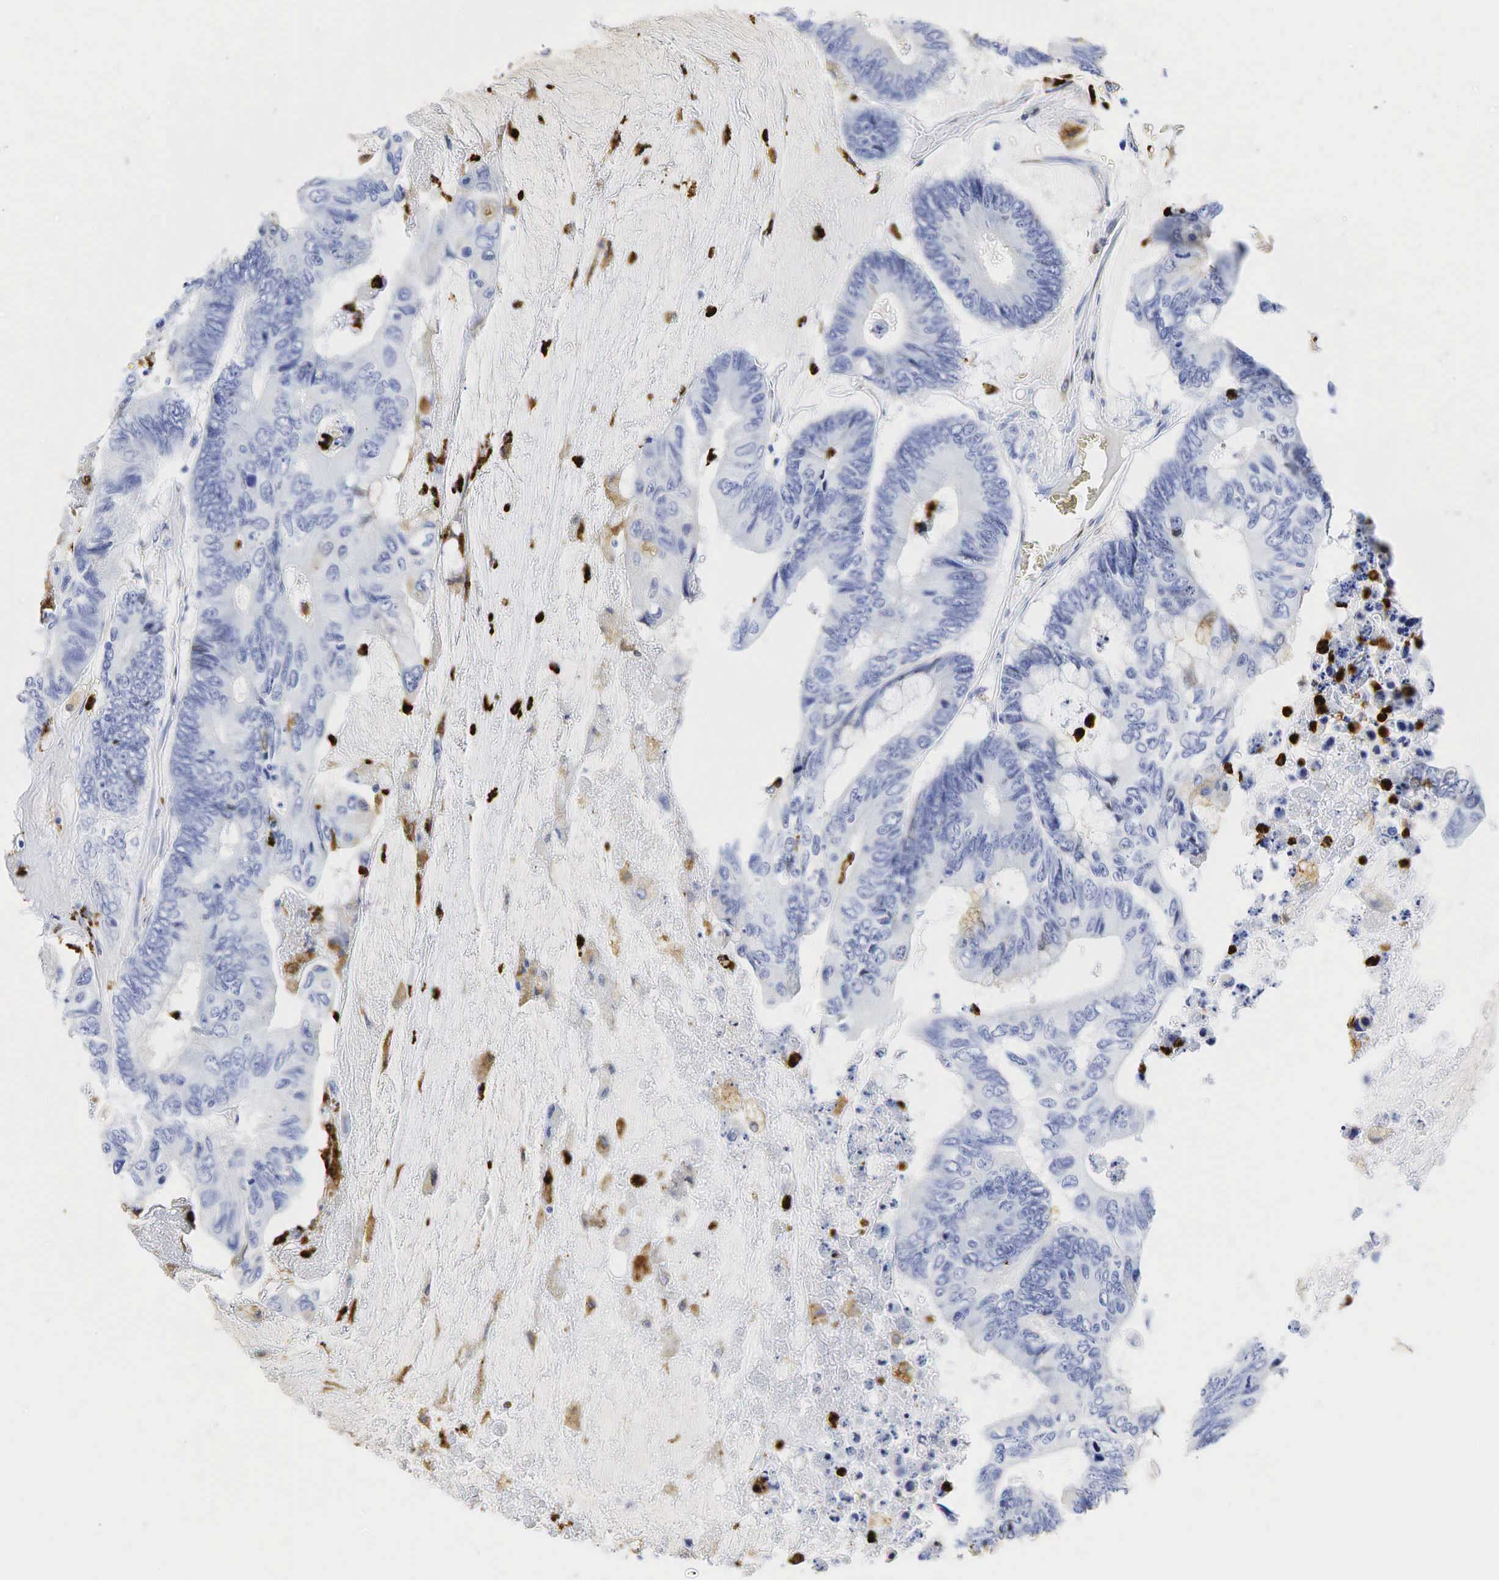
{"staining": {"intensity": "negative", "quantity": "none", "location": "none"}, "tissue": "colorectal cancer", "cell_type": "Tumor cells", "image_type": "cancer", "snomed": [{"axis": "morphology", "description": "Adenocarcinoma, NOS"}, {"axis": "topography", "description": "Colon"}], "caption": "Immunohistochemistry (IHC) image of colorectal cancer stained for a protein (brown), which exhibits no expression in tumor cells.", "gene": "LYZ", "patient": {"sex": "male", "age": 65}}